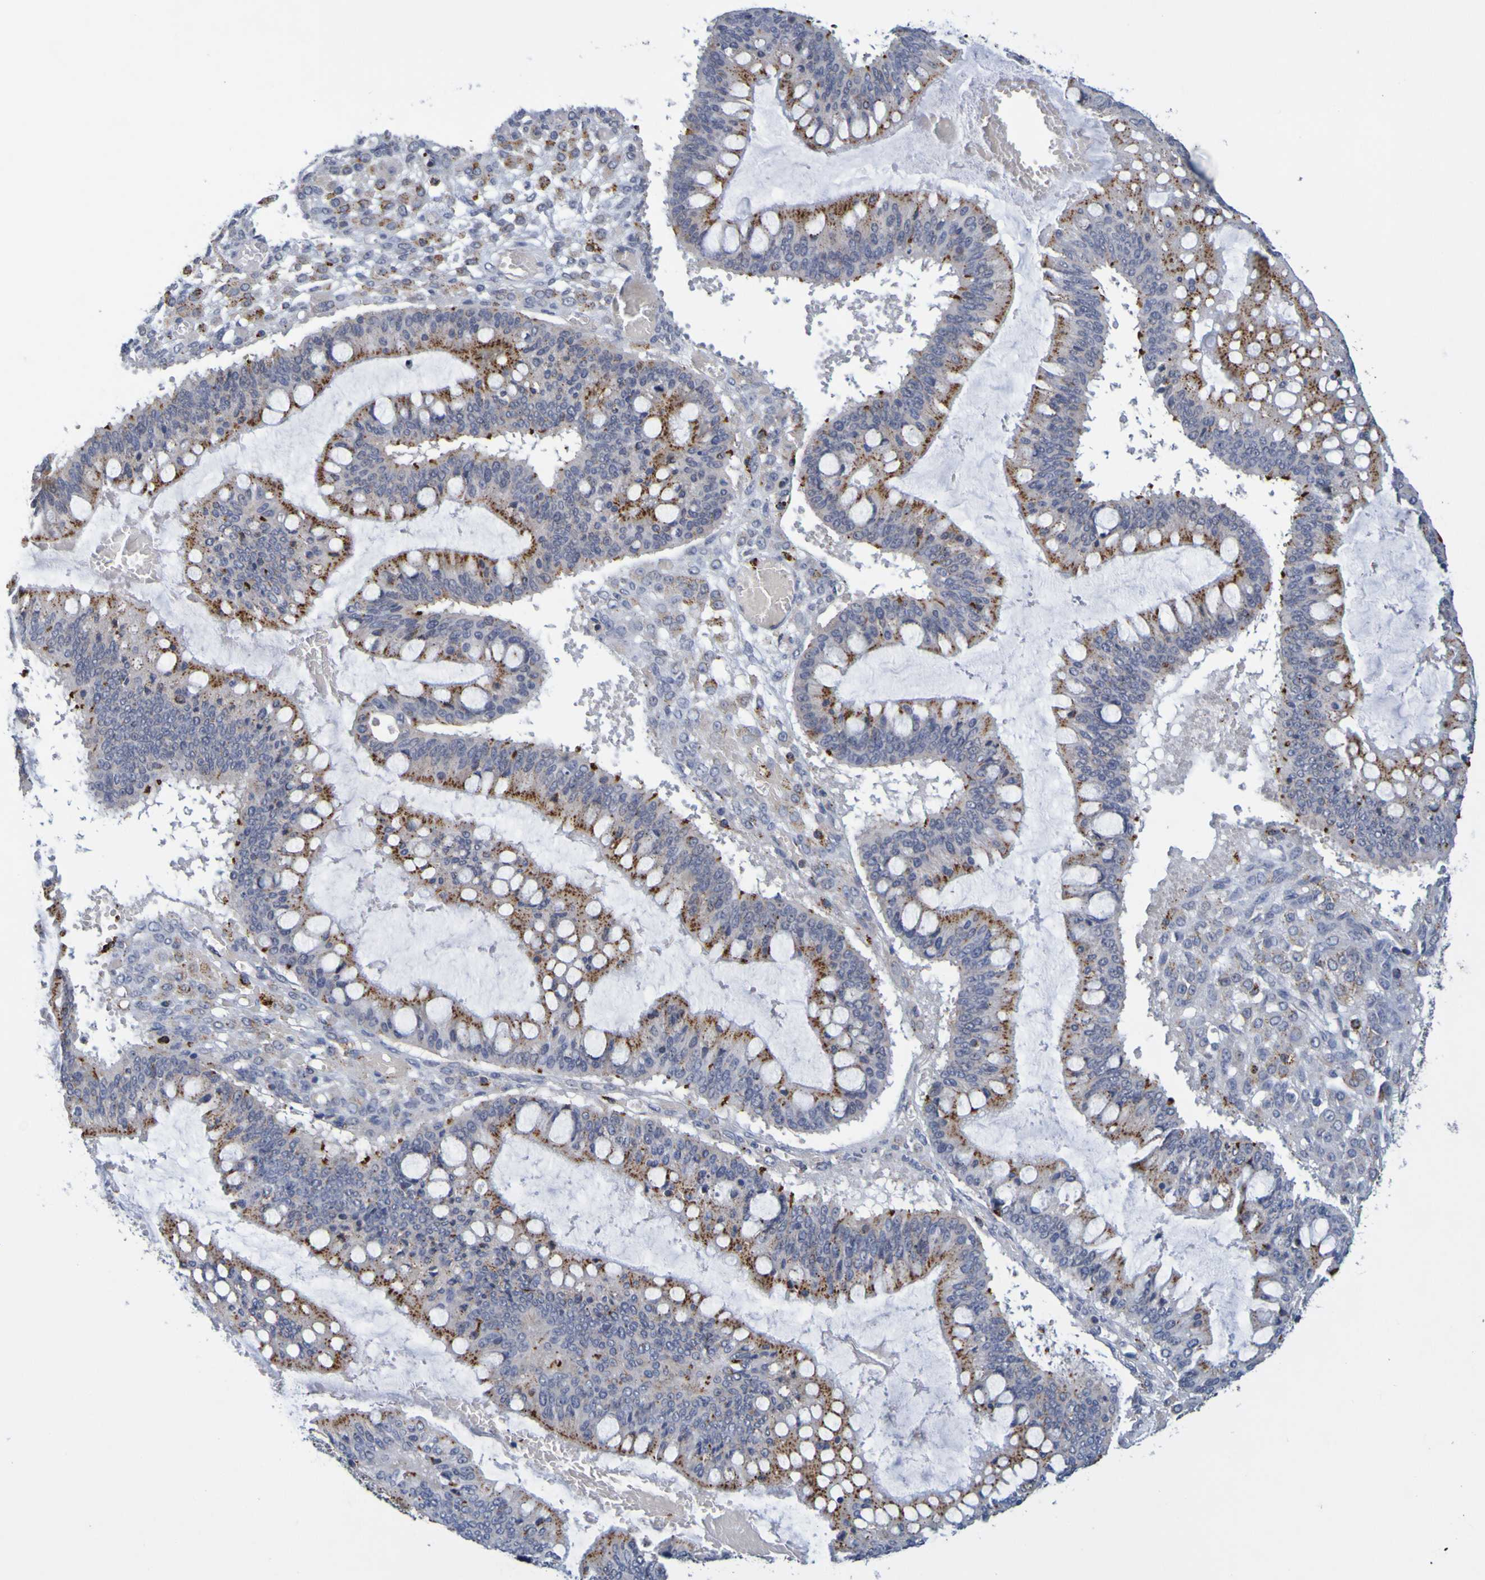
{"staining": {"intensity": "moderate", "quantity": "25%-75%", "location": "cytoplasmic/membranous"}, "tissue": "ovarian cancer", "cell_type": "Tumor cells", "image_type": "cancer", "snomed": [{"axis": "morphology", "description": "Cystadenocarcinoma, mucinous, NOS"}, {"axis": "topography", "description": "Ovary"}], "caption": "About 25%-75% of tumor cells in ovarian mucinous cystadenocarcinoma exhibit moderate cytoplasmic/membranous protein staining as visualized by brown immunohistochemical staining.", "gene": "TPH1", "patient": {"sex": "female", "age": 73}}